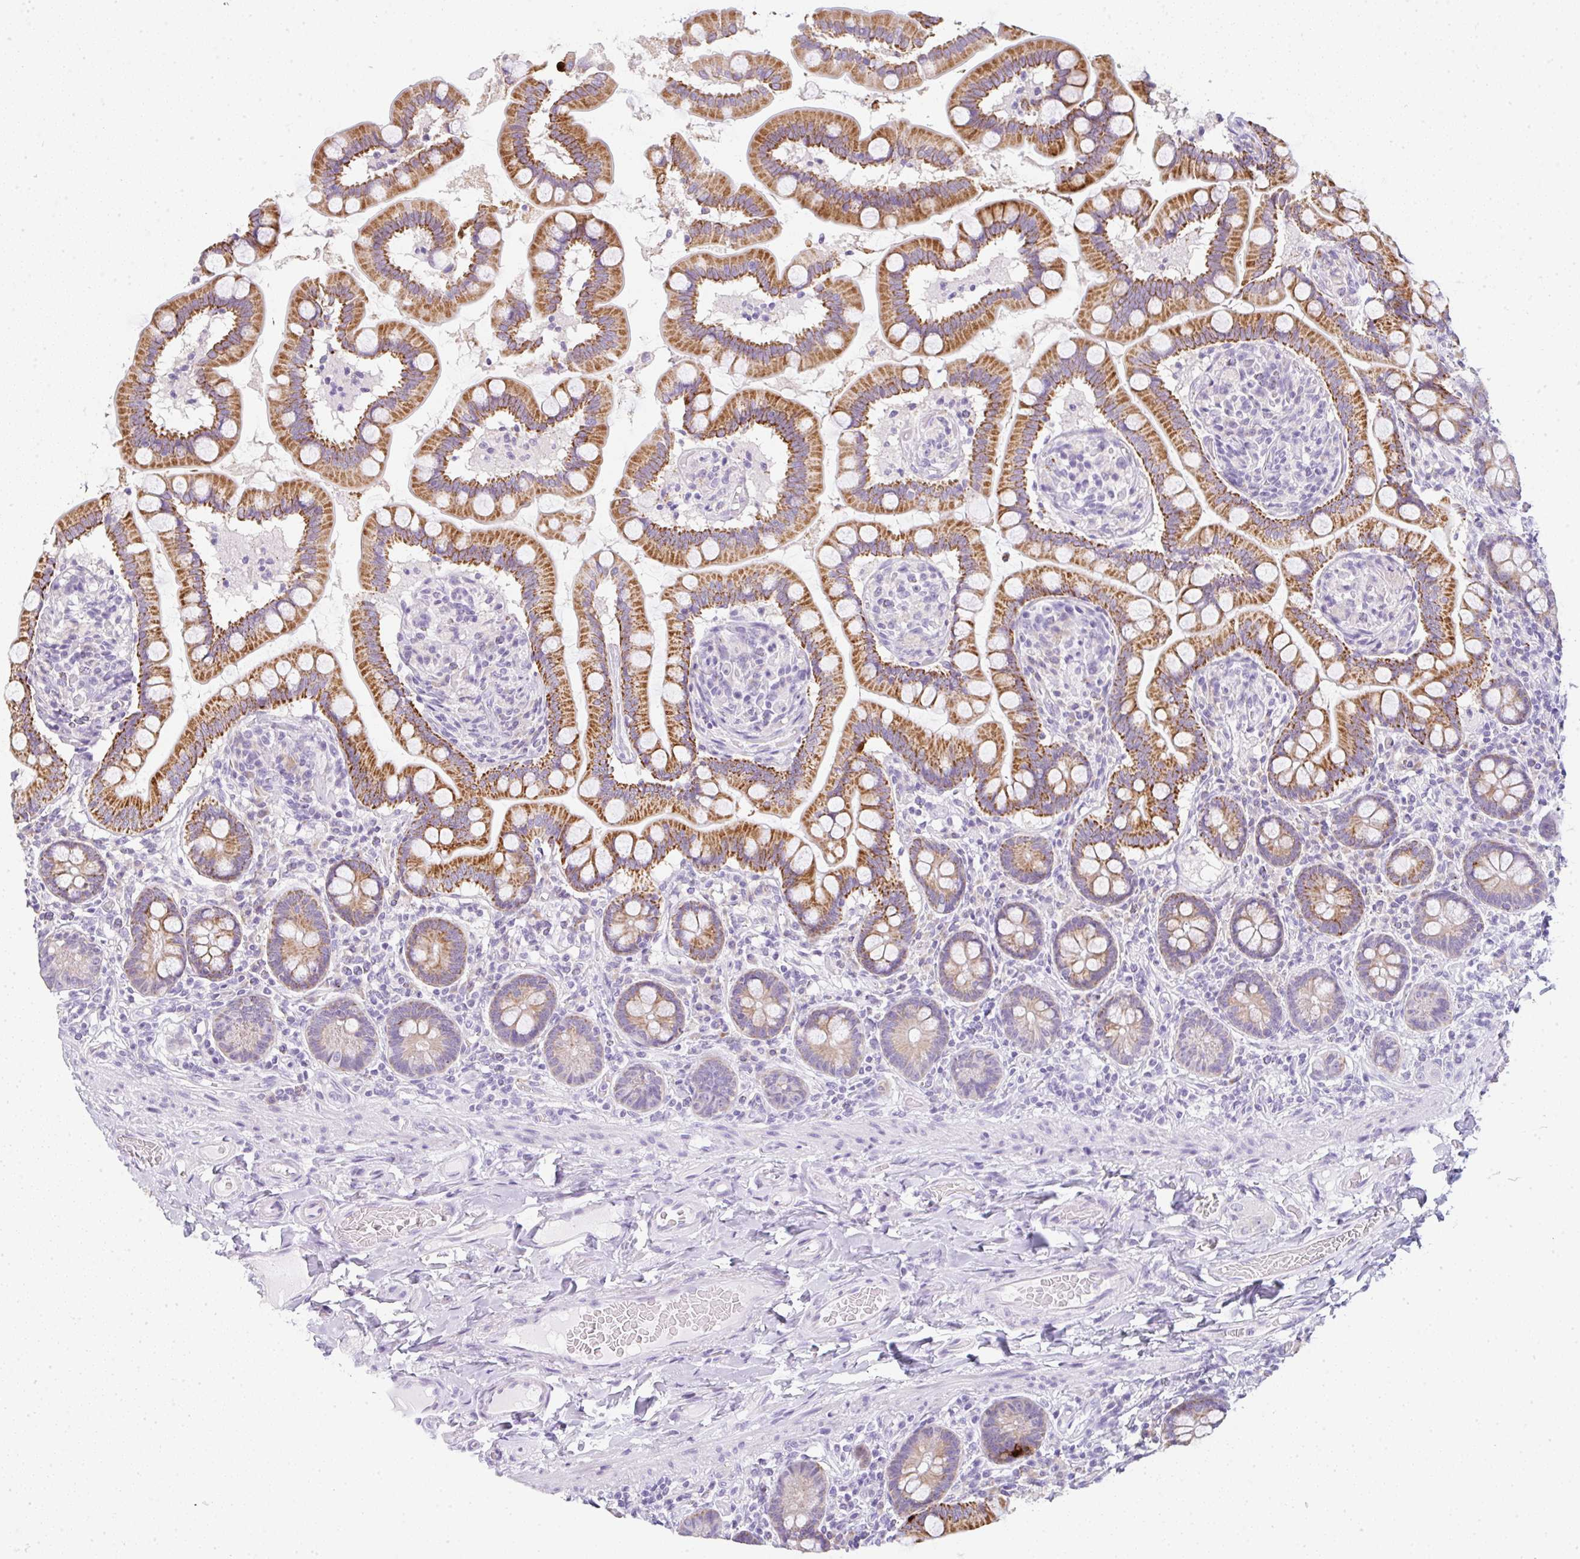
{"staining": {"intensity": "strong", "quantity": ">75%", "location": "cytoplasmic/membranous"}, "tissue": "small intestine", "cell_type": "Glandular cells", "image_type": "normal", "snomed": [{"axis": "morphology", "description": "Normal tissue, NOS"}, {"axis": "topography", "description": "Small intestine"}], "caption": "Protein staining of unremarkable small intestine shows strong cytoplasmic/membranous staining in about >75% of glandular cells.", "gene": "LPAR4", "patient": {"sex": "female", "age": 64}}